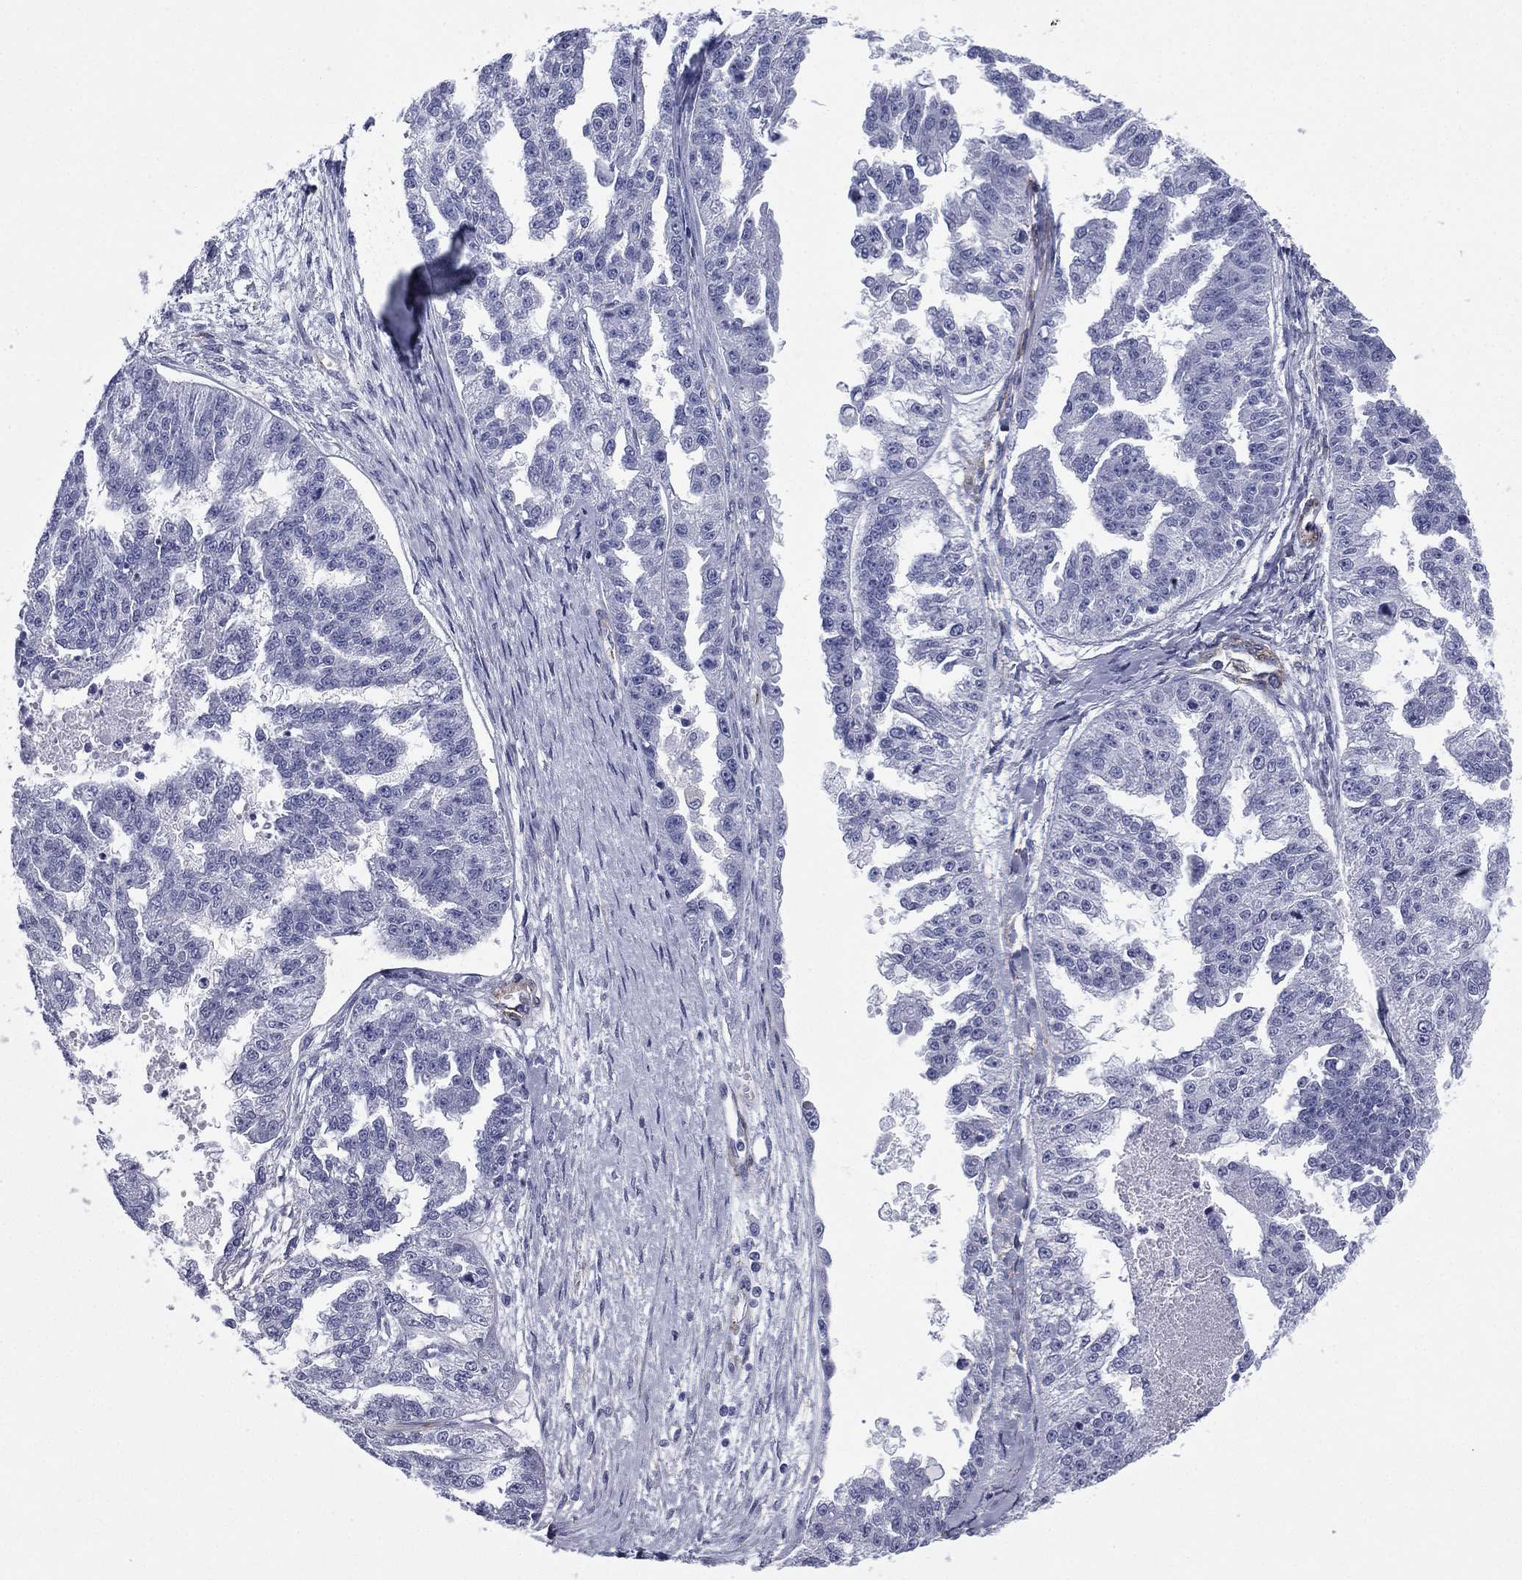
{"staining": {"intensity": "negative", "quantity": "none", "location": "none"}, "tissue": "ovarian cancer", "cell_type": "Tumor cells", "image_type": "cancer", "snomed": [{"axis": "morphology", "description": "Cystadenocarcinoma, serous, NOS"}, {"axis": "topography", "description": "Ovary"}], "caption": "The micrograph demonstrates no staining of tumor cells in serous cystadenocarcinoma (ovarian).", "gene": "CAVIN3", "patient": {"sex": "female", "age": 58}}